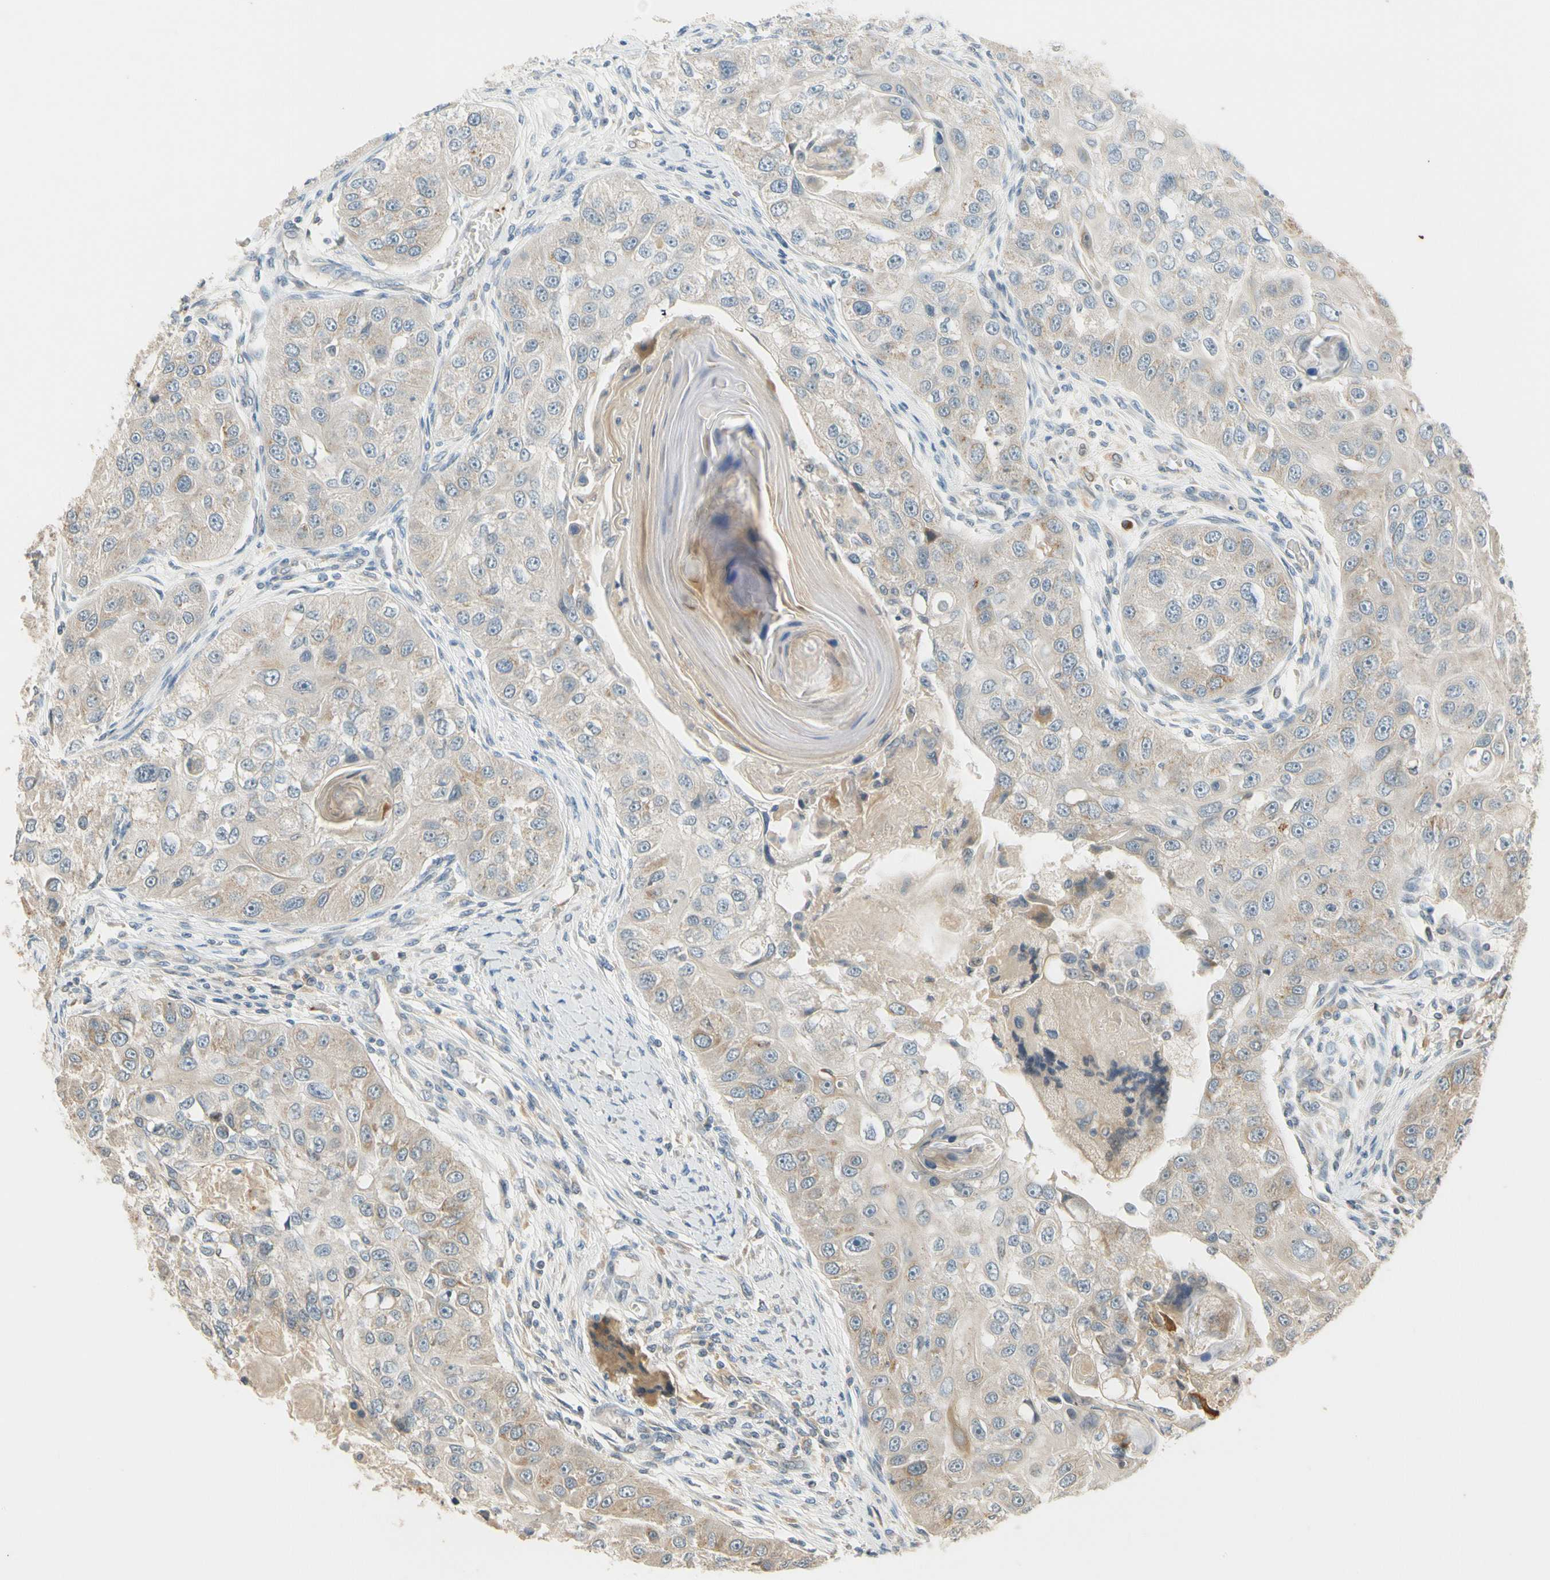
{"staining": {"intensity": "weak", "quantity": ">75%", "location": "cytoplasmic/membranous"}, "tissue": "head and neck cancer", "cell_type": "Tumor cells", "image_type": "cancer", "snomed": [{"axis": "morphology", "description": "Normal tissue, NOS"}, {"axis": "morphology", "description": "Squamous cell carcinoma, NOS"}, {"axis": "topography", "description": "Skeletal muscle"}, {"axis": "topography", "description": "Head-Neck"}], "caption": "Approximately >75% of tumor cells in human head and neck squamous cell carcinoma show weak cytoplasmic/membranous protein staining as visualized by brown immunohistochemical staining.", "gene": "ATP2C1", "patient": {"sex": "male", "age": 51}}